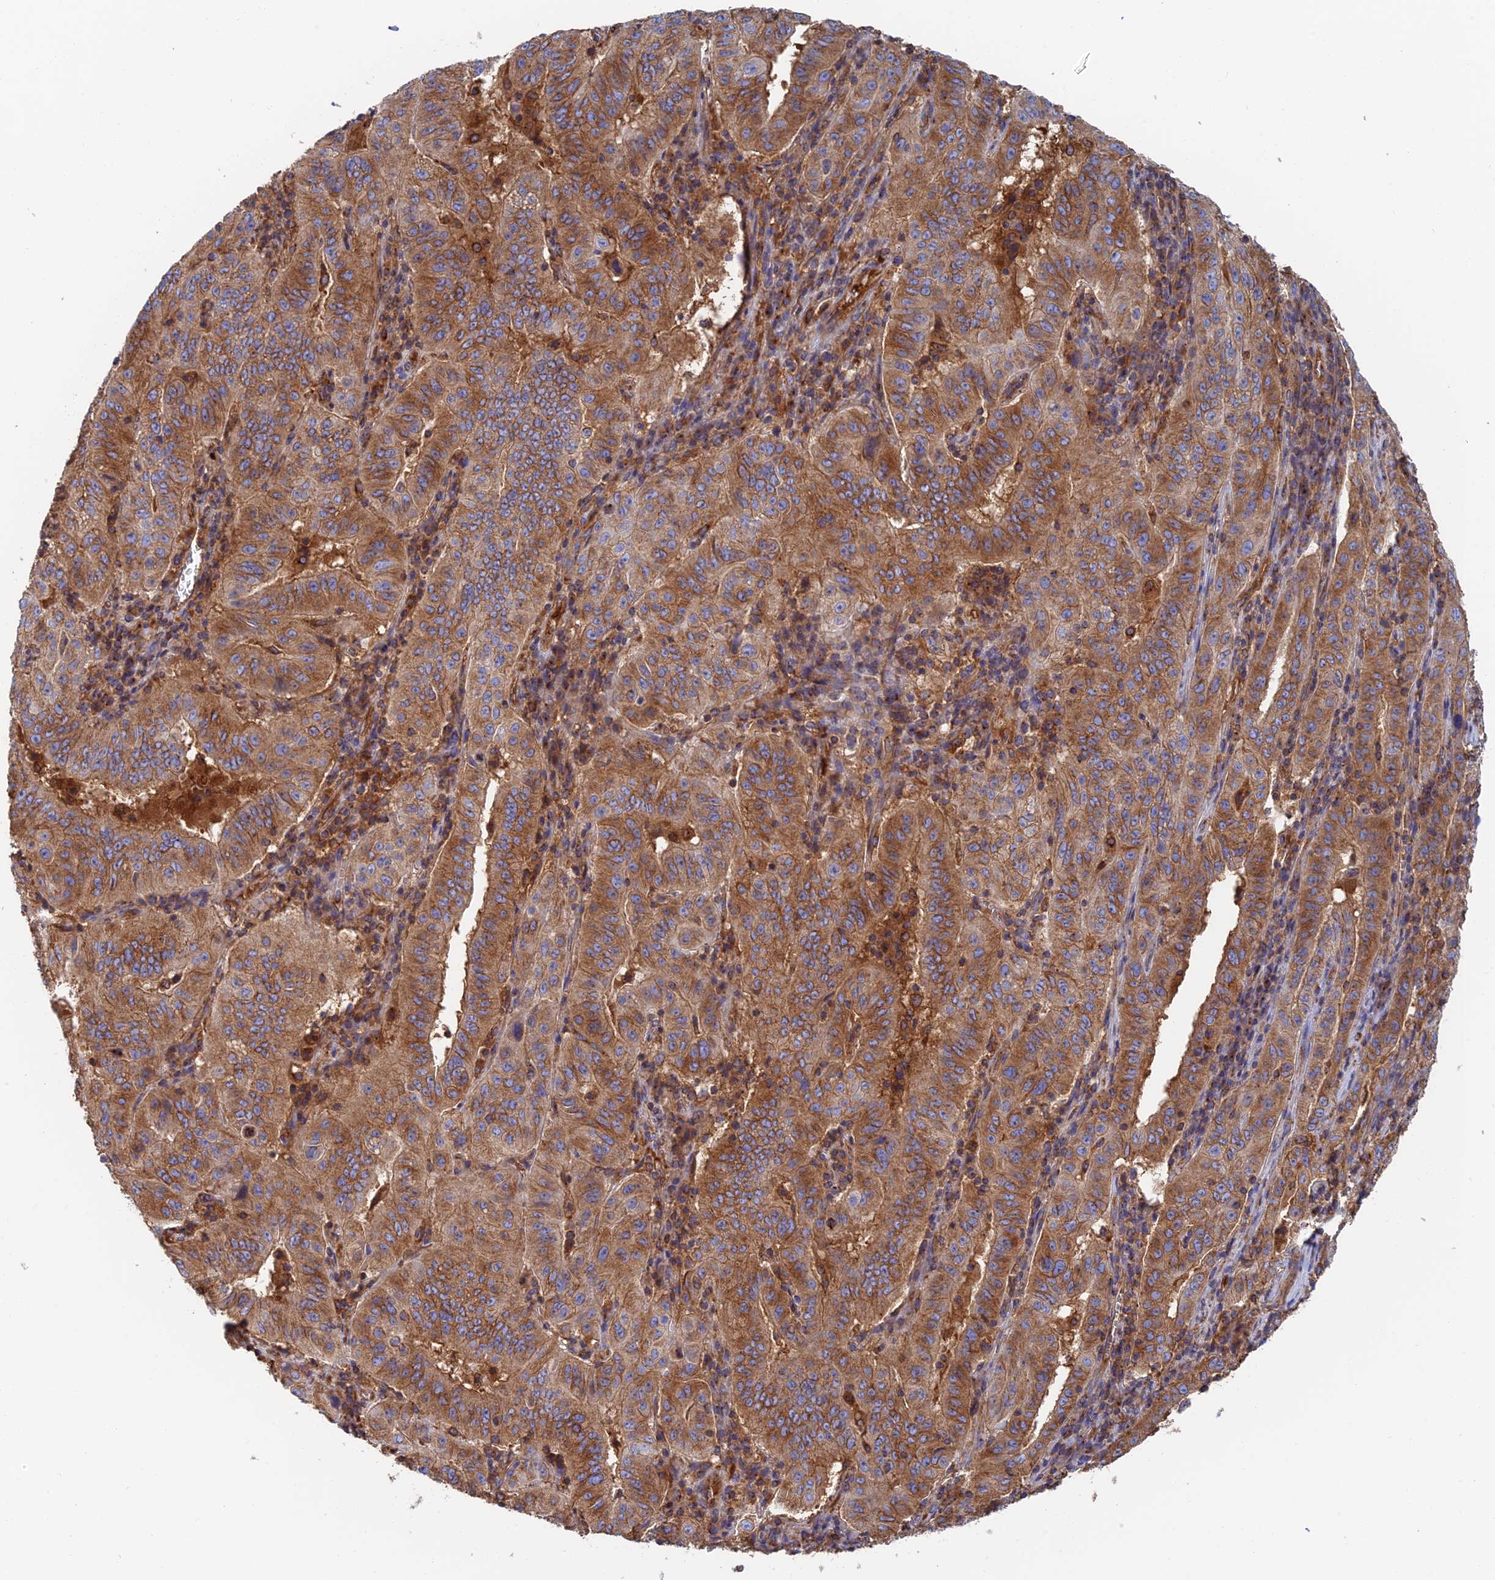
{"staining": {"intensity": "moderate", "quantity": ">75%", "location": "cytoplasmic/membranous"}, "tissue": "pancreatic cancer", "cell_type": "Tumor cells", "image_type": "cancer", "snomed": [{"axis": "morphology", "description": "Adenocarcinoma, NOS"}, {"axis": "topography", "description": "Pancreas"}], "caption": "IHC of adenocarcinoma (pancreatic) shows medium levels of moderate cytoplasmic/membranous positivity in approximately >75% of tumor cells.", "gene": "DCTN2", "patient": {"sex": "male", "age": 63}}